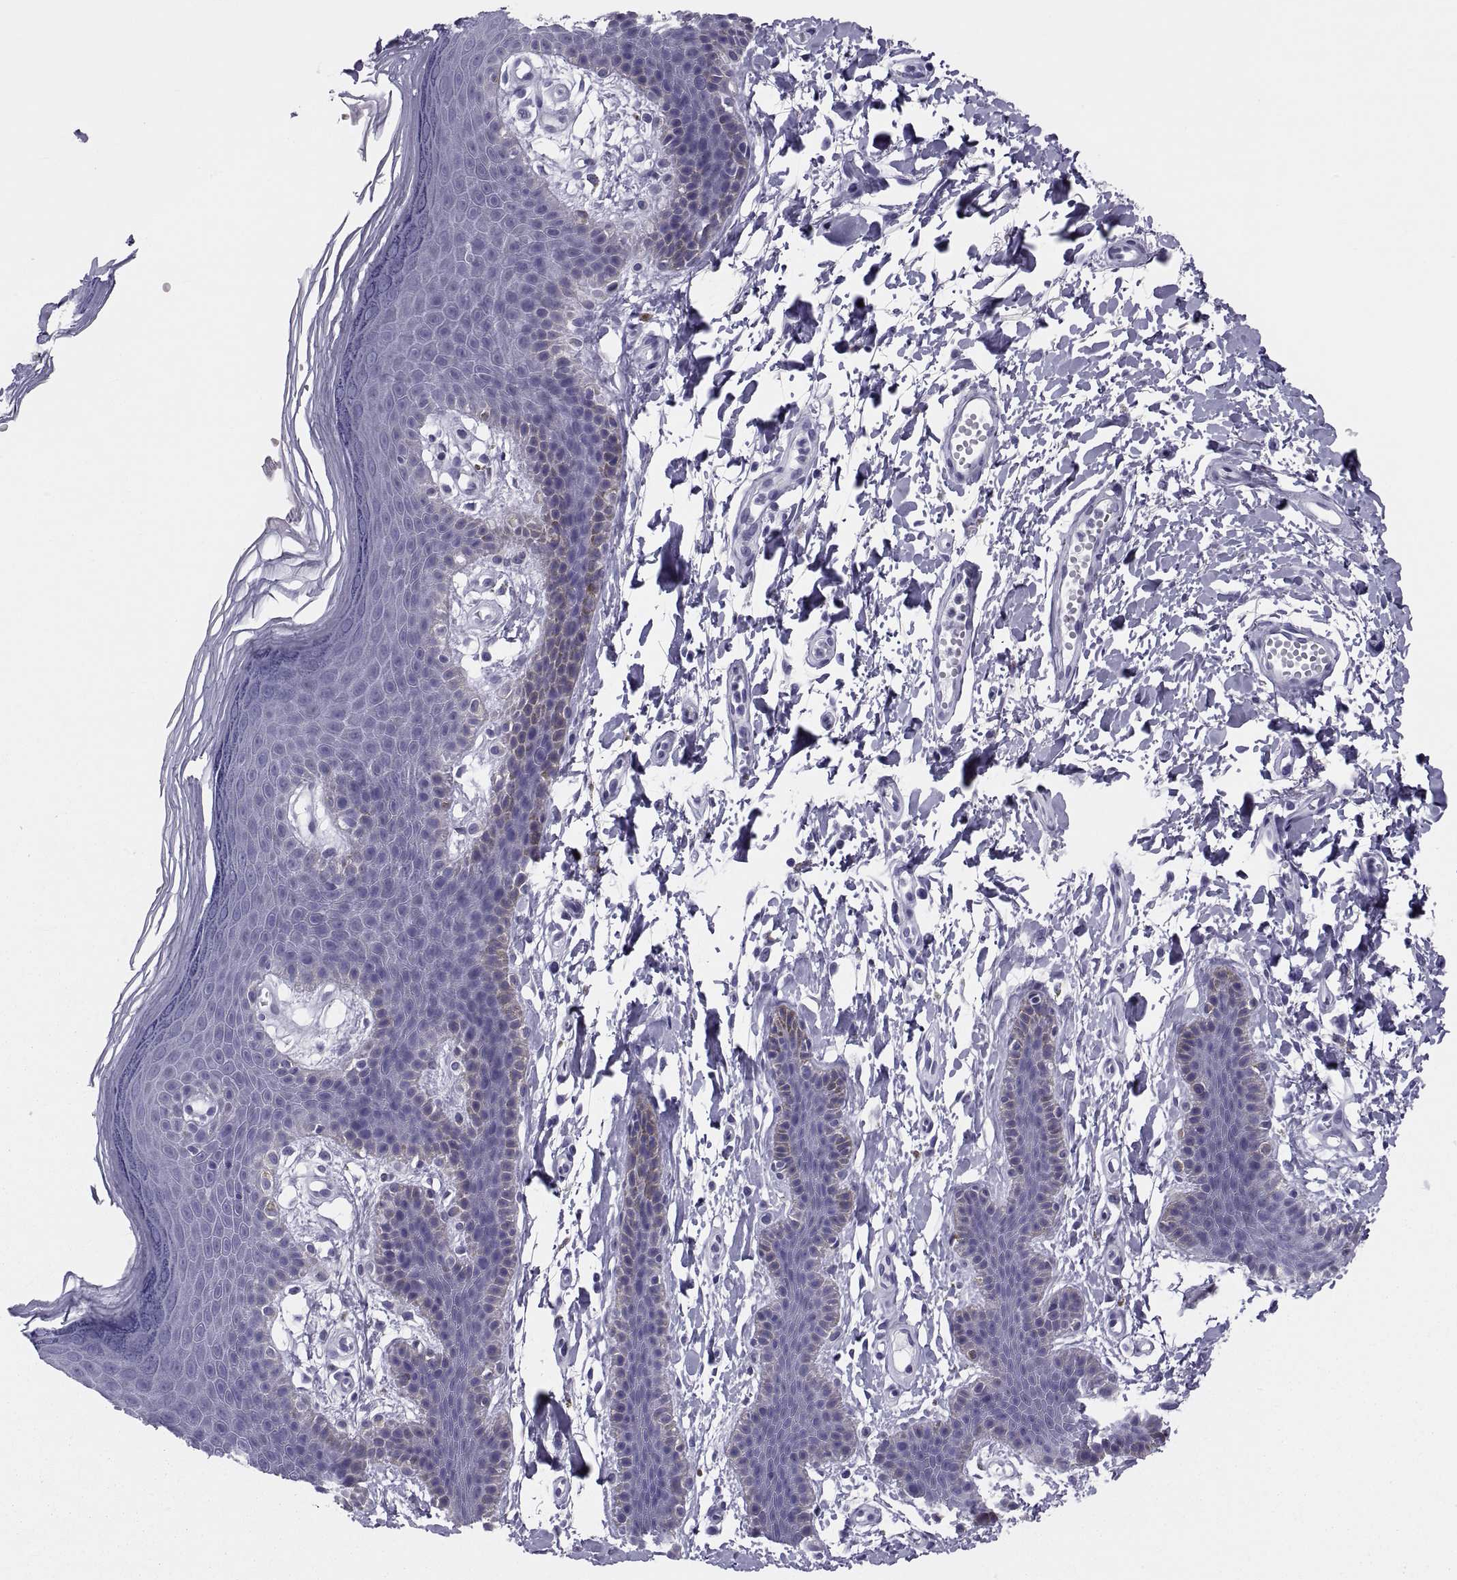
{"staining": {"intensity": "negative", "quantity": "none", "location": "none"}, "tissue": "skin", "cell_type": "Epidermal cells", "image_type": "normal", "snomed": [{"axis": "morphology", "description": "Normal tissue, NOS"}, {"axis": "topography", "description": "Anal"}], "caption": "Immunohistochemistry (IHC) photomicrograph of benign human skin stained for a protein (brown), which shows no staining in epidermal cells.", "gene": "DEFB129", "patient": {"sex": "male", "age": 53}}